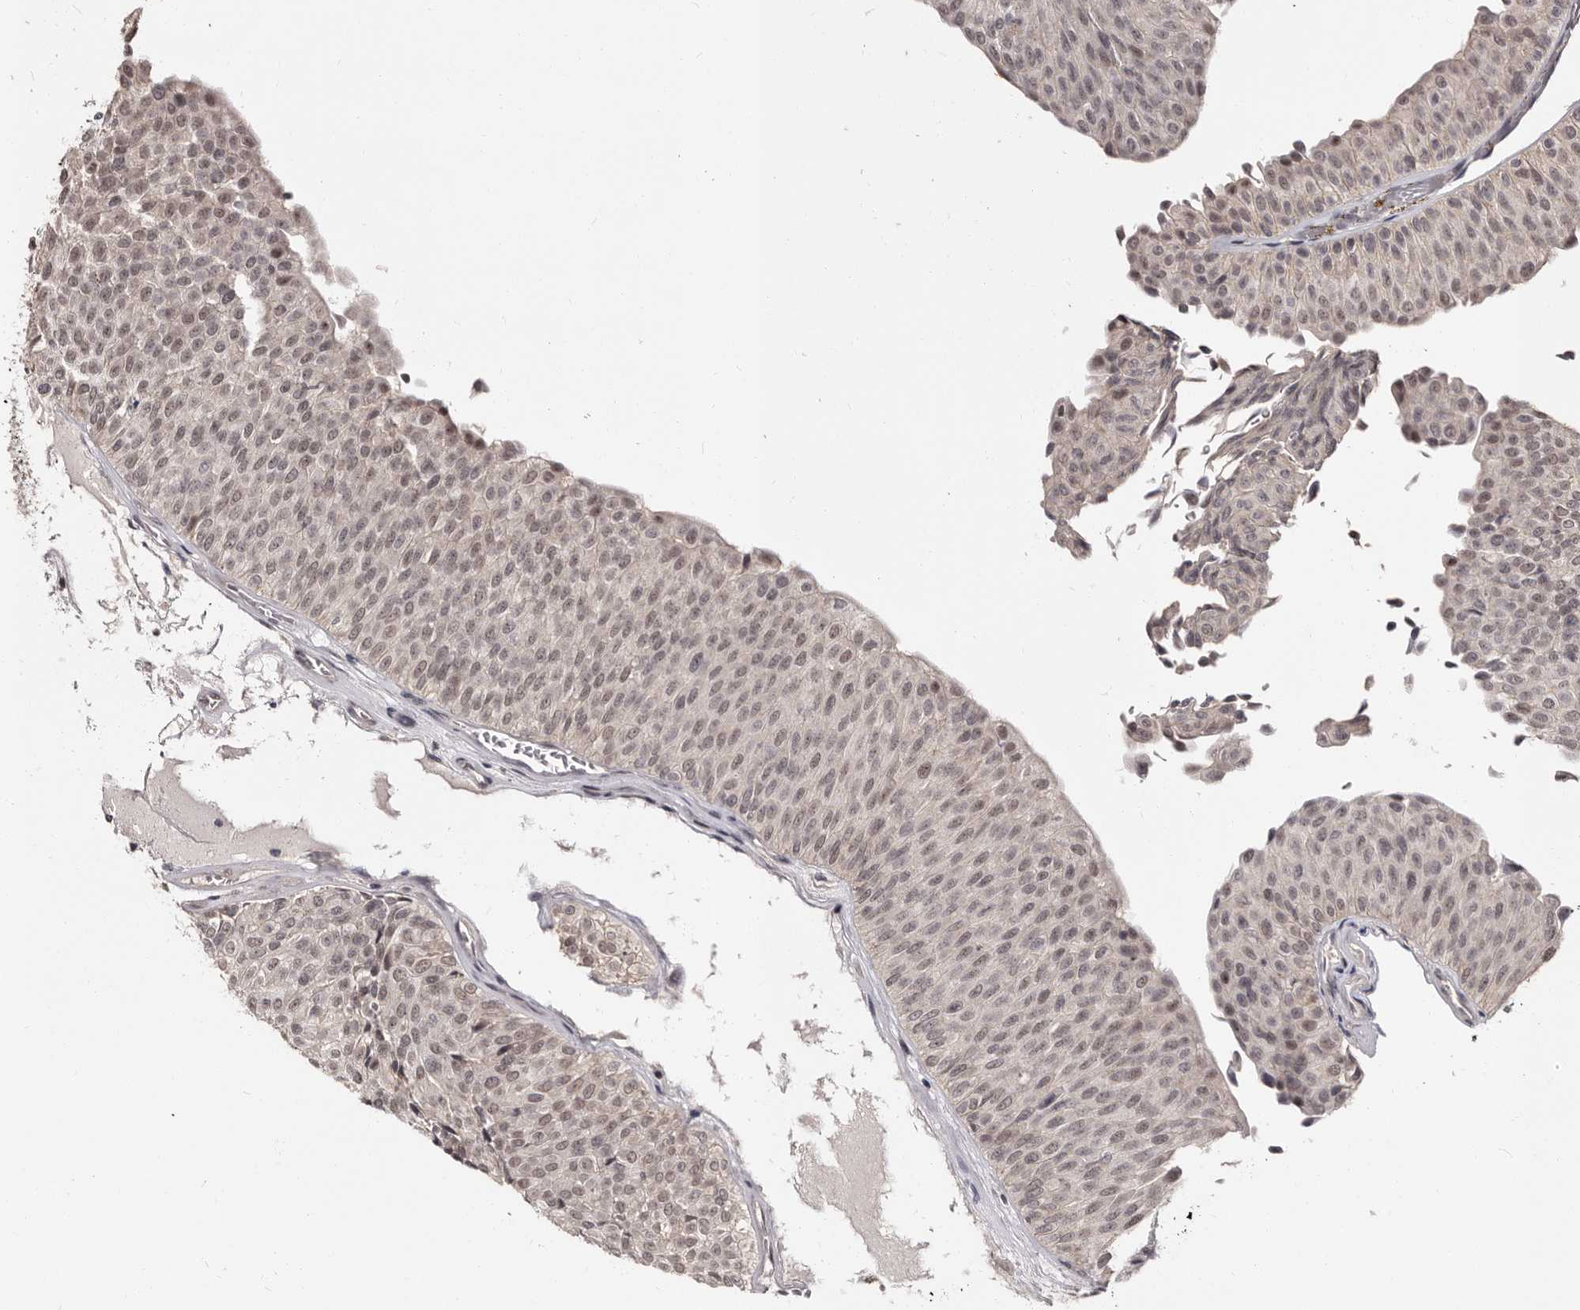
{"staining": {"intensity": "weak", "quantity": "25%-75%", "location": "nuclear"}, "tissue": "urothelial cancer", "cell_type": "Tumor cells", "image_type": "cancer", "snomed": [{"axis": "morphology", "description": "Urothelial carcinoma, Low grade"}, {"axis": "topography", "description": "Urinary bladder"}], "caption": "High-power microscopy captured an IHC image of urothelial cancer, revealing weak nuclear expression in approximately 25%-75% of tumor cells.", "gene": "TBC1D22B", "patient": {"sex": "male", "age": 78}}